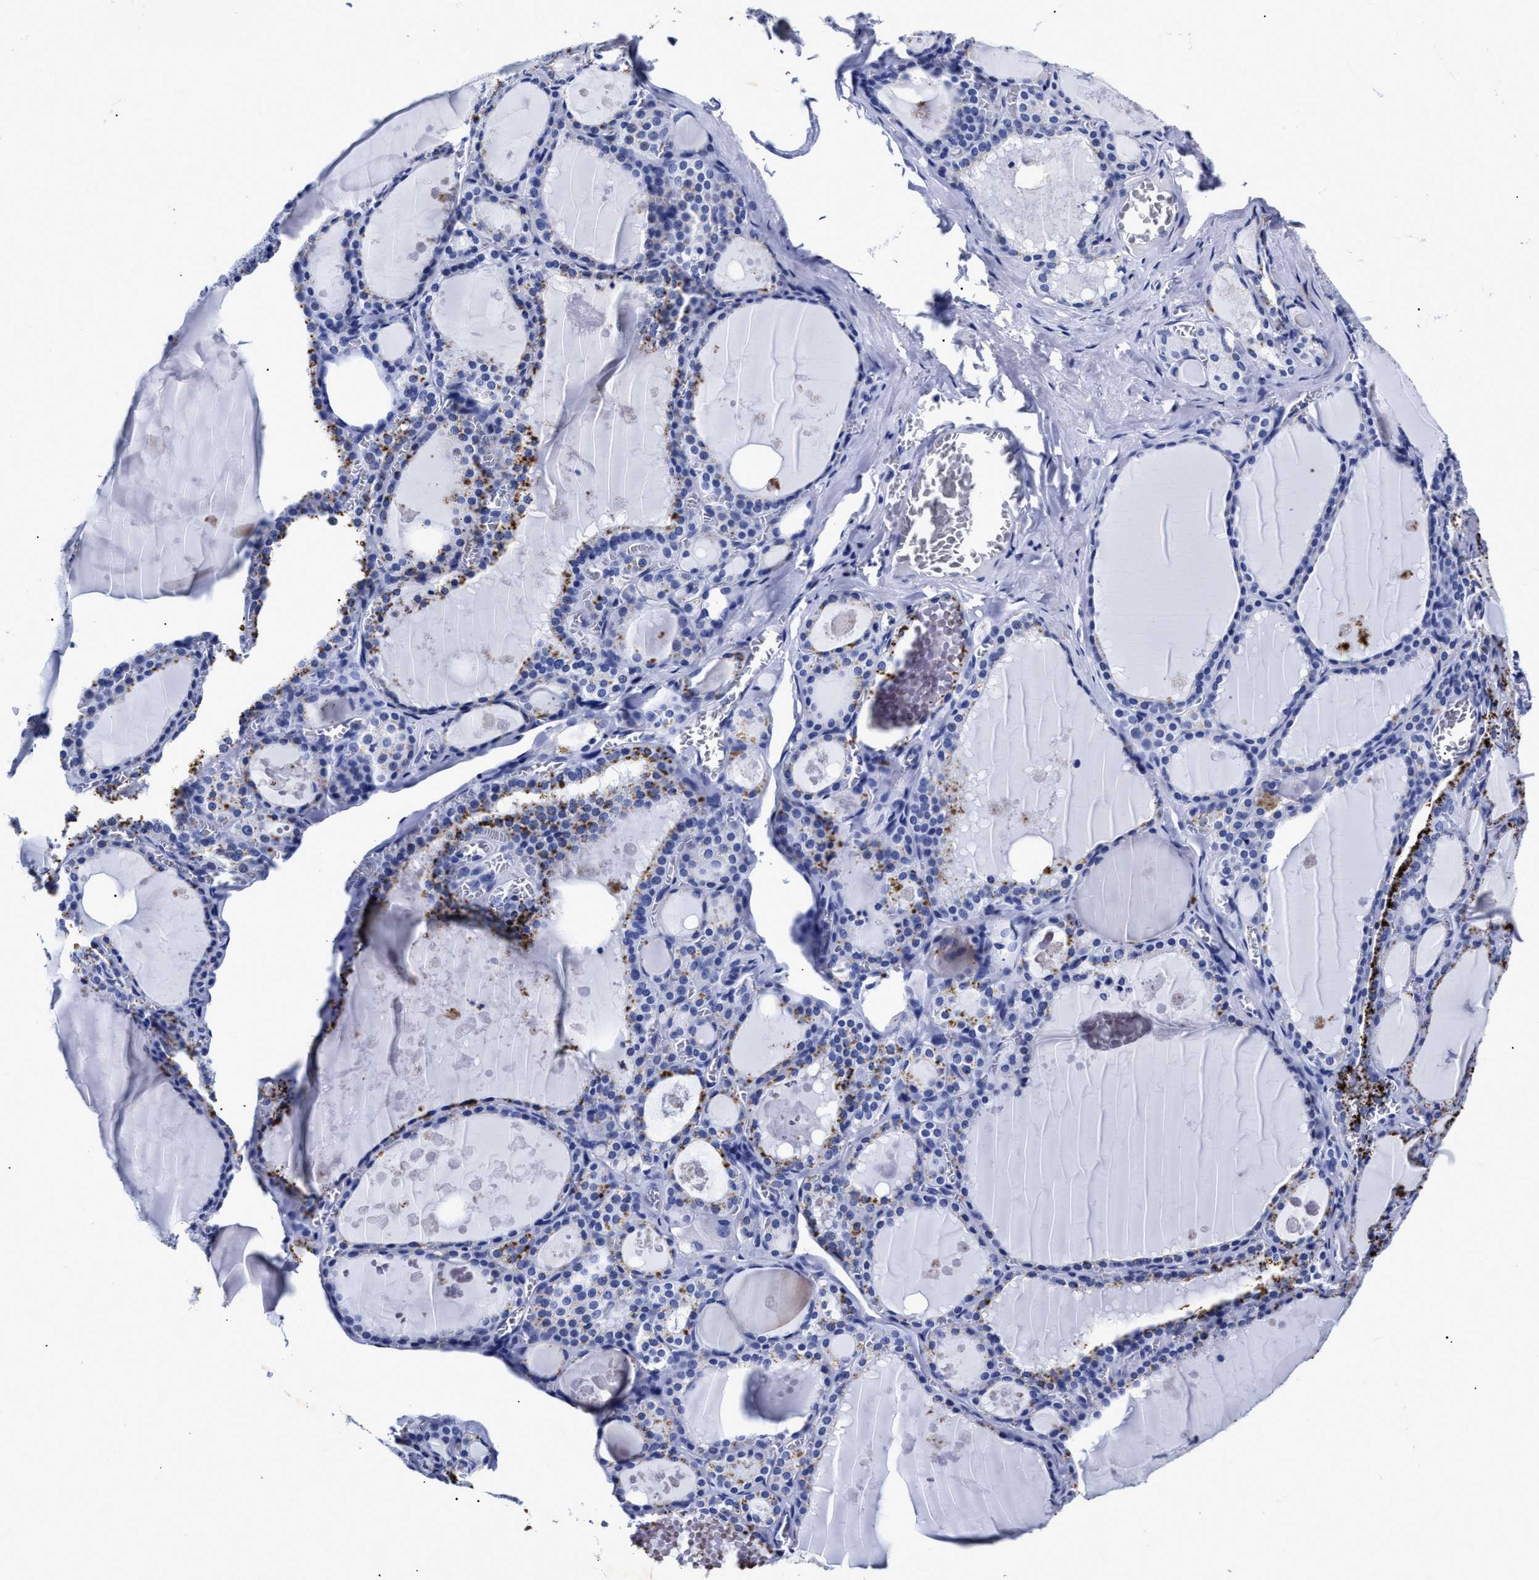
{"staining": {"intensity": "moderate", "quantity": "25%-75%", "location": "cytoplasmic/membranous"}, "tissue": "thyroid gland", "cell_type": "Glandular cells", "image_type": "normal", "snomed": [{"axis": "morphology", "description": "Normal tissue, NOS"}, {"axis": "topography", "description": "Thyroid gland"}], "caption": "IHC of normal human thyroid gland demonstrates medium levels of moderate cytoplasmic/membranous positivity in about 25%-75% of glandular cells. (DAB (3,3'-diaminobenzidine) IHC with brightfield microscopy, high magnification).", "gene": "LRRC8E", "patient": {"sex": "male", "age": 56}}